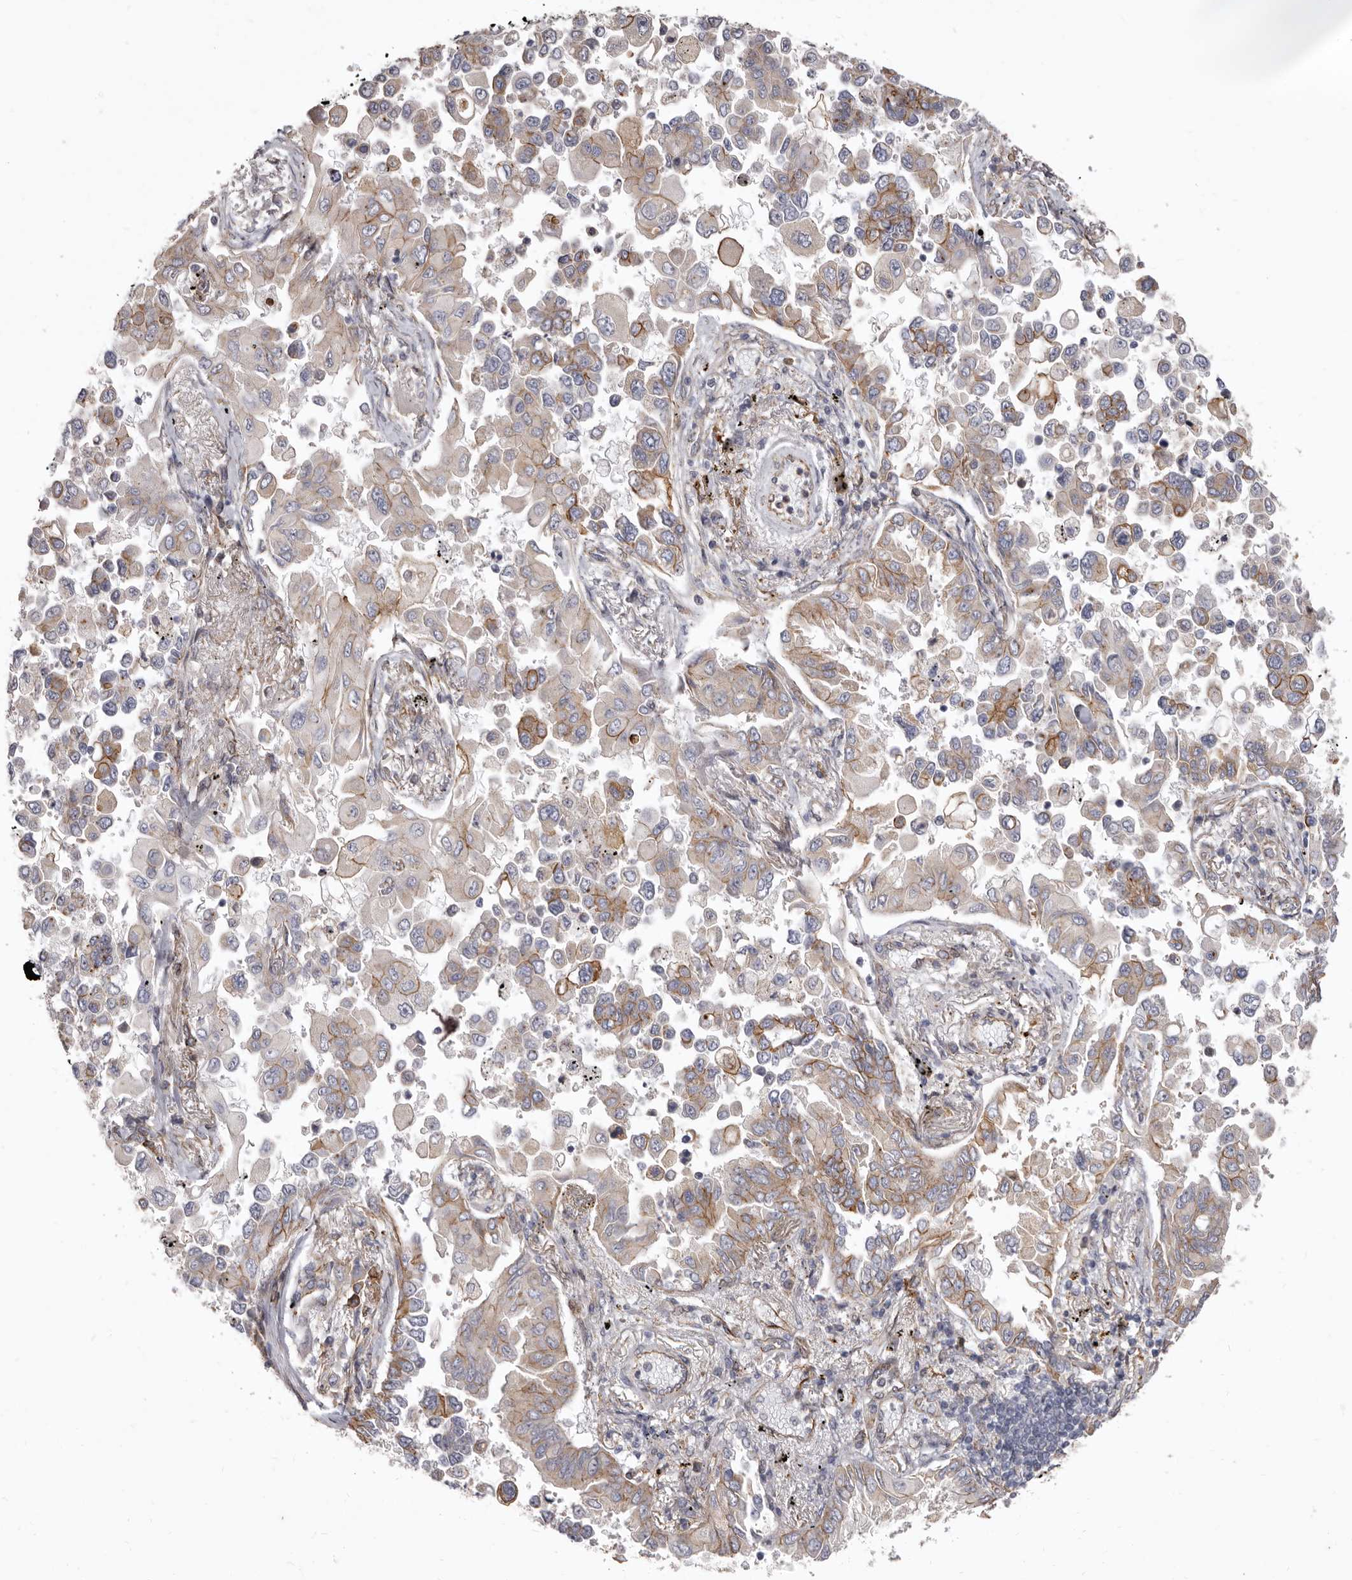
{"staining": {"intensity": "weak", "quantity": "<25%", "location": "cytoplasmic/membranous"}, "tissue": "lung cancer", "cell_type": "Tumor cells", "image_type": "cancer", "snomed": [{"axis": "morphology", "description": "Adenocarcinoma, NOS"}, {"axis": "topography", "description": "Lung"}], "caption": "IHC micrograph of neoplastic tissue: lung adenocarcinoma stained with DAB (3,3'-diaminobenzidine) shows no significant protein expression in tumor cells.", "gene": "P2RX6", "patient": {"sex": "female", "age": 67}}